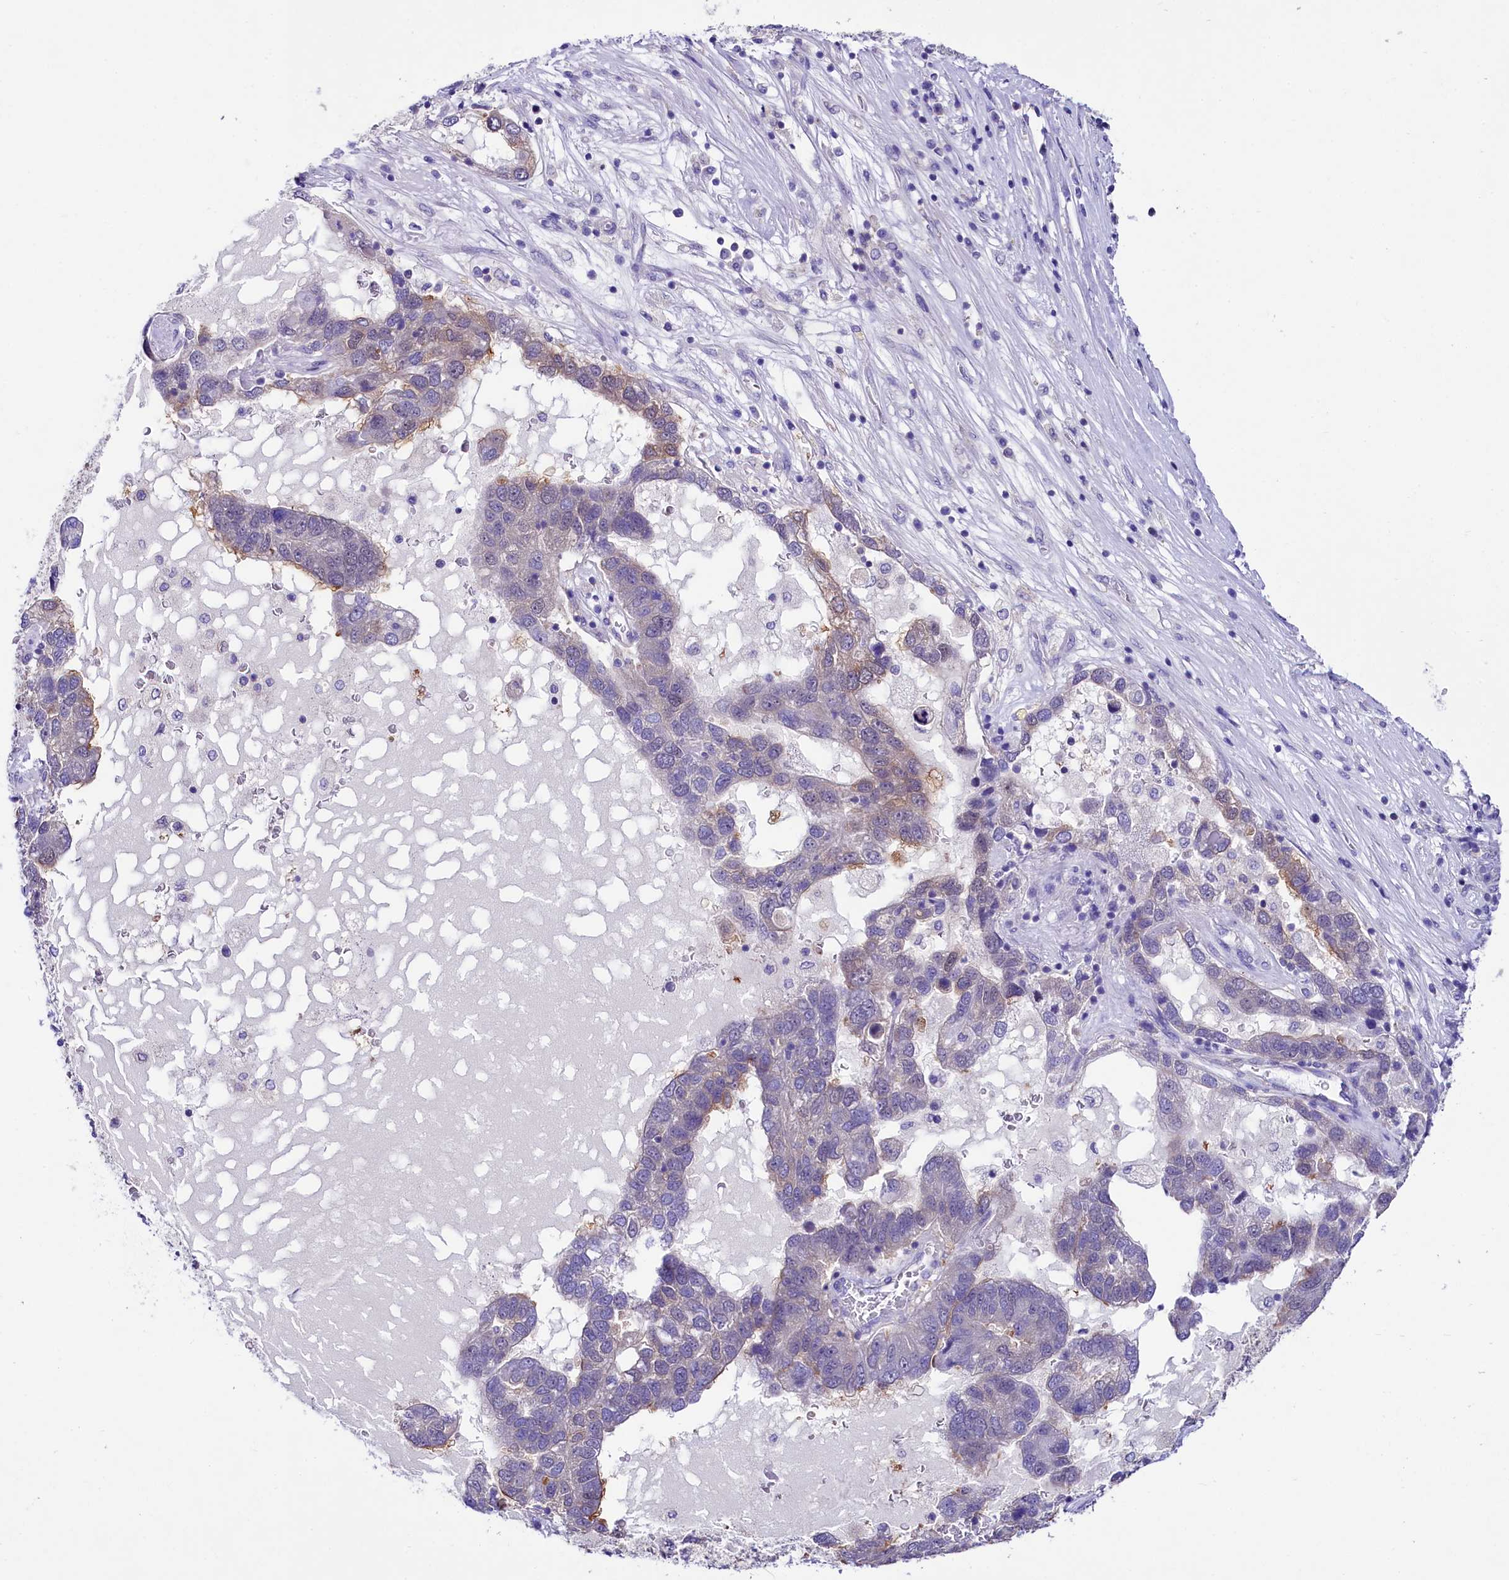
{"staining": {"intensity": "negative", "quantity": "none", "location": "none"}, "tissue": "pancreatic cancer", "cell_type": "Tumor cells", "image_type": "cancer", "snomed": [{"axis": "morphology", "description": "Adenocarcinoma, NOS"}, {"axis": "topography", "description": "Pancreas"}], "caption": "Pancreatic adenocarcinoma was stained to show a protein in brown. There is no significant positivity in tumor cells.", "gene": "ABHD5", "patient": {"sex": "female", "age": 61}}